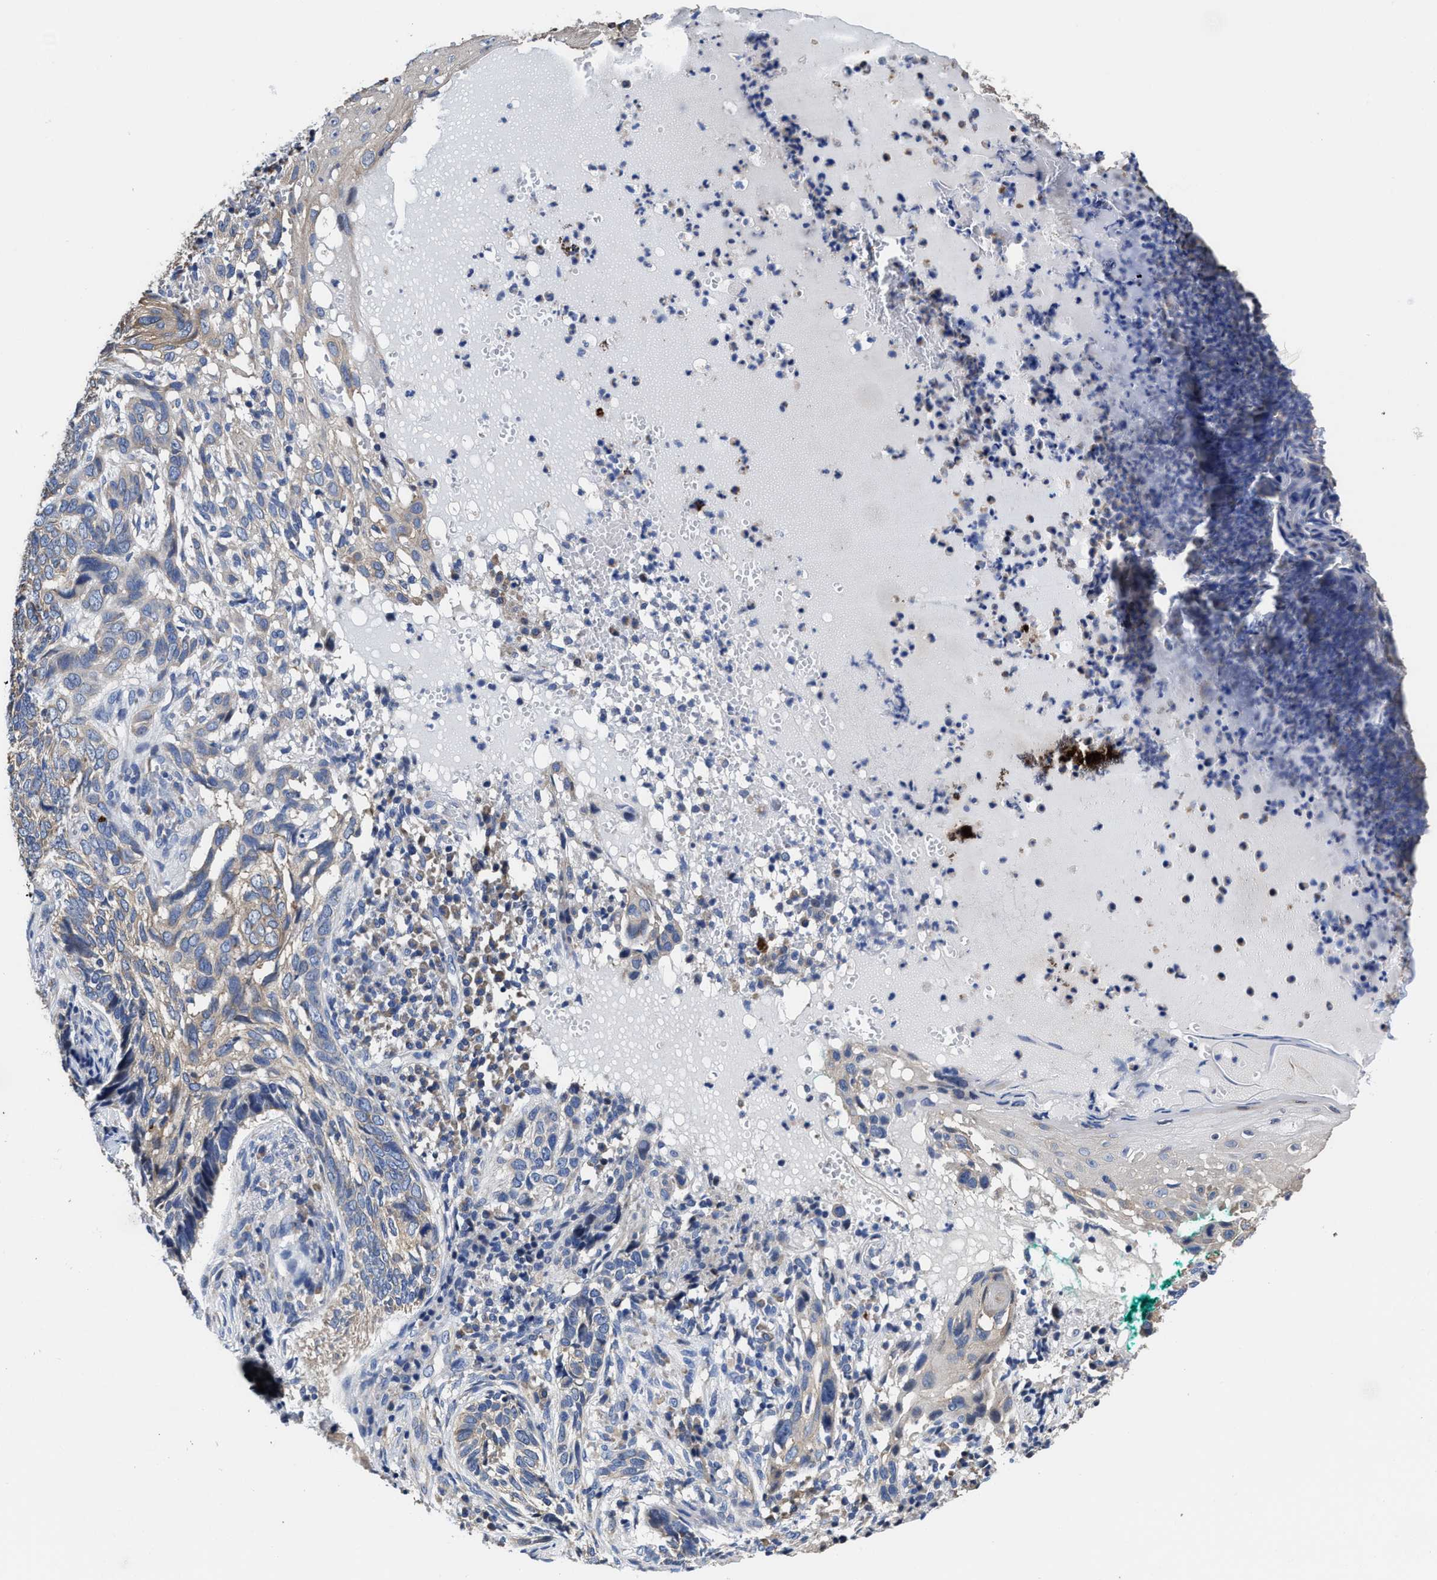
{"staining": {"intensity": "weak", "quantity": "<25%", "location": "cytoplasmic/membranous"}, "tissue": "skin cancer", "cell_type": "Tumor cells", "image_type": "cancer", "snomed": [{"axis": "morphology", "description": "Basal cell carcinoma"}, {"axis": "topography", "description": "Skin"}], "caption": "High magnification brightfield microscopy of skin cancer stained with DAB (3,3'-diaminobenzidine) (brown) and counterstained with hematoxylin (blue): tumor cells show no significant positivity.", "gene": "HOOK1", "patient": {"sex": "female", "age": 89}}